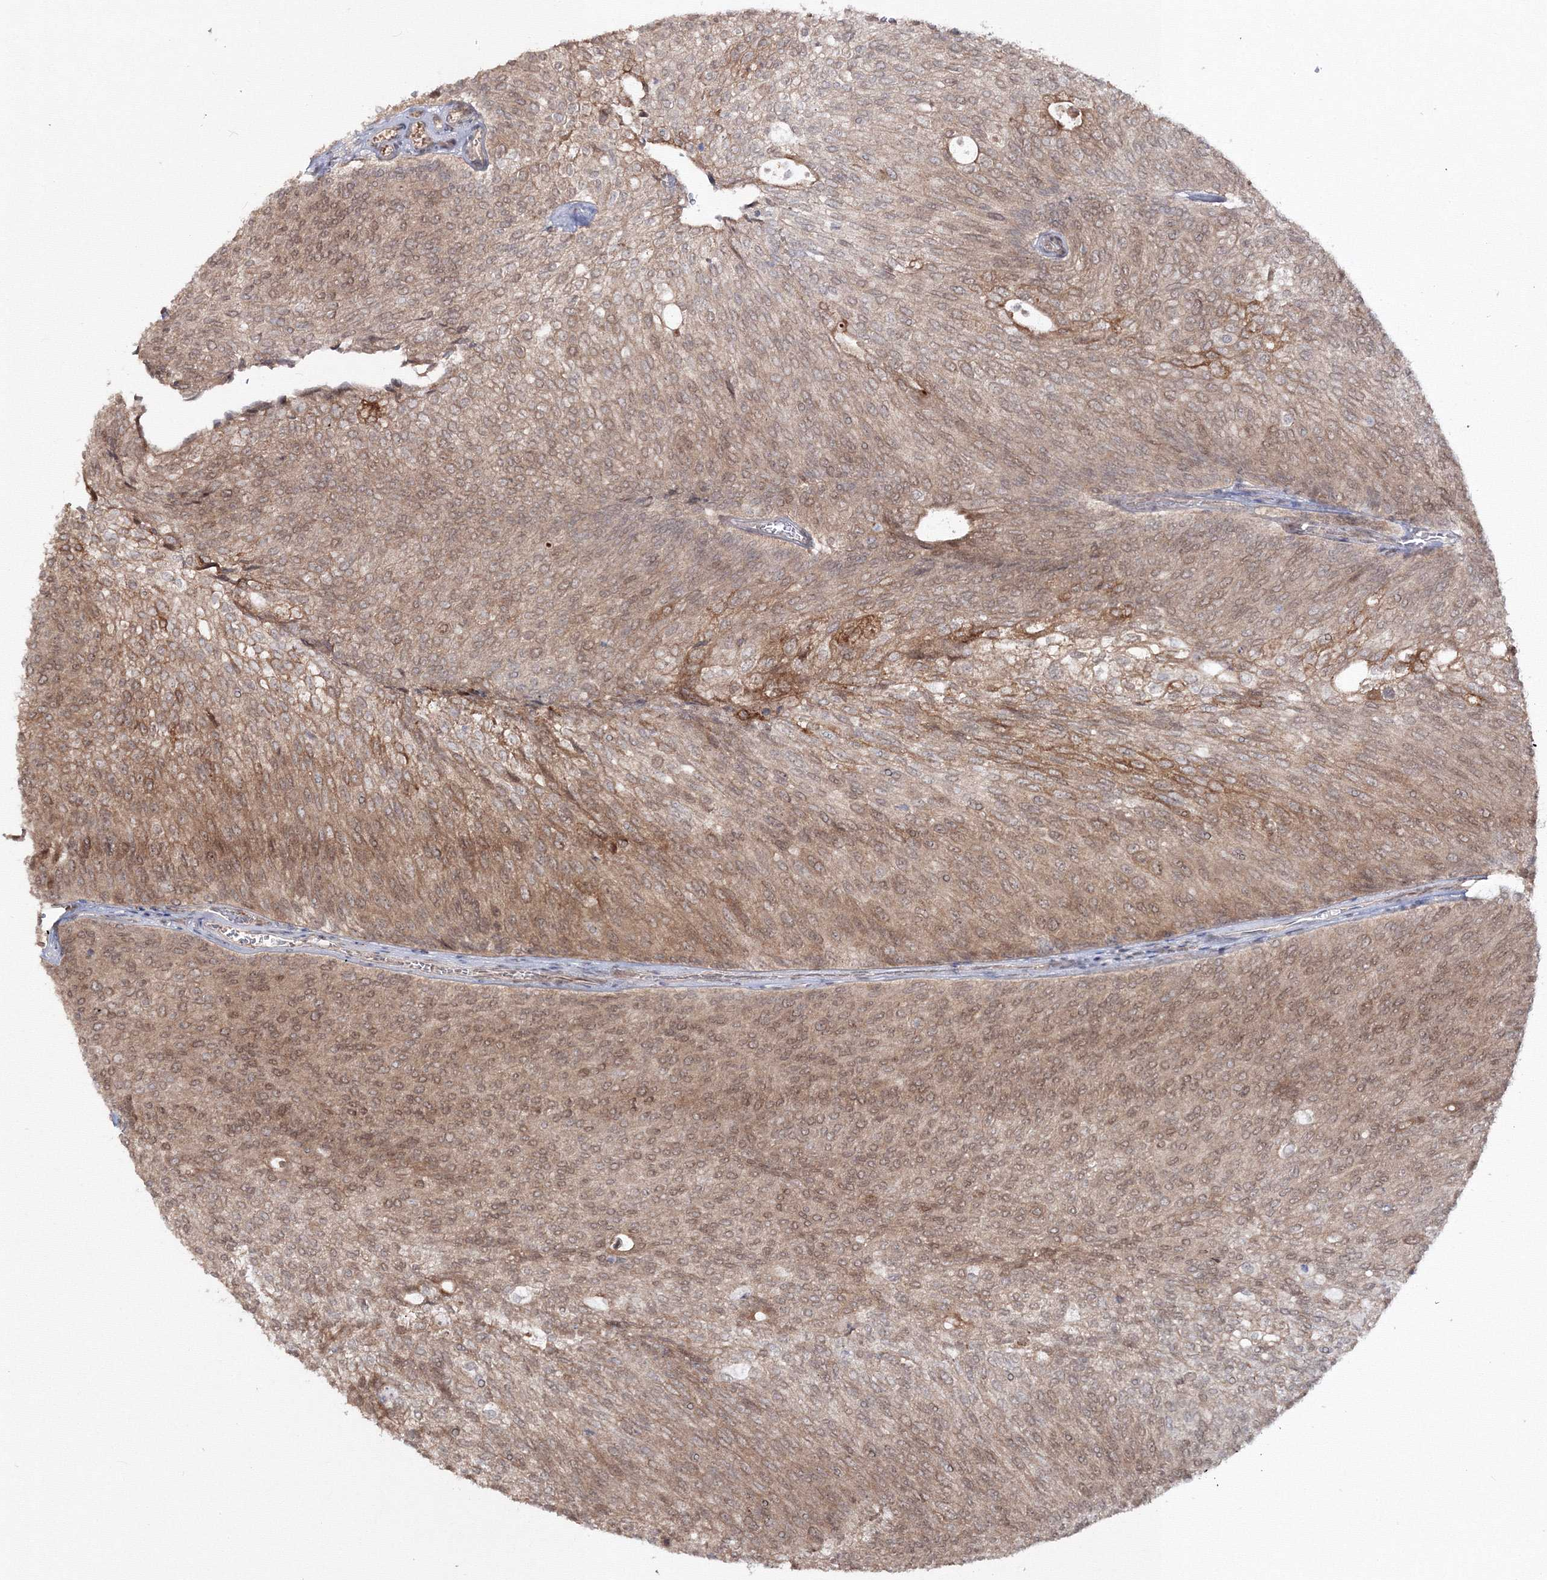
{"staining": {"intensity": "moderate", "quantity": ">75%", "location": "cytoplasmic/membranous,nuclear"}, "tissue": "urothelial cancer", "cell_type": "Tumor cells", "image_type": "cancer", "snomed": [{"axis": "morphology", "description": "Urothelial carcinoma, Low grade"}, {"axis": "topography", "description": "Urinary bladder"}], "caption": "Immunohistochemistry (DAB) staining of human low-grade urothelial carcinoma shows moderate cytoplasmic/membranous and nuclear protein staining in approximately >75% of tumor cells. The protein is stained brown, and the nuclei are stained in blue (DAB (3,3'-diaminobenzidine) IHC with brightfield microscopy, high magnification).", "gene": "ZFAND6", "patient": {"sex": "female", "age": 79}}